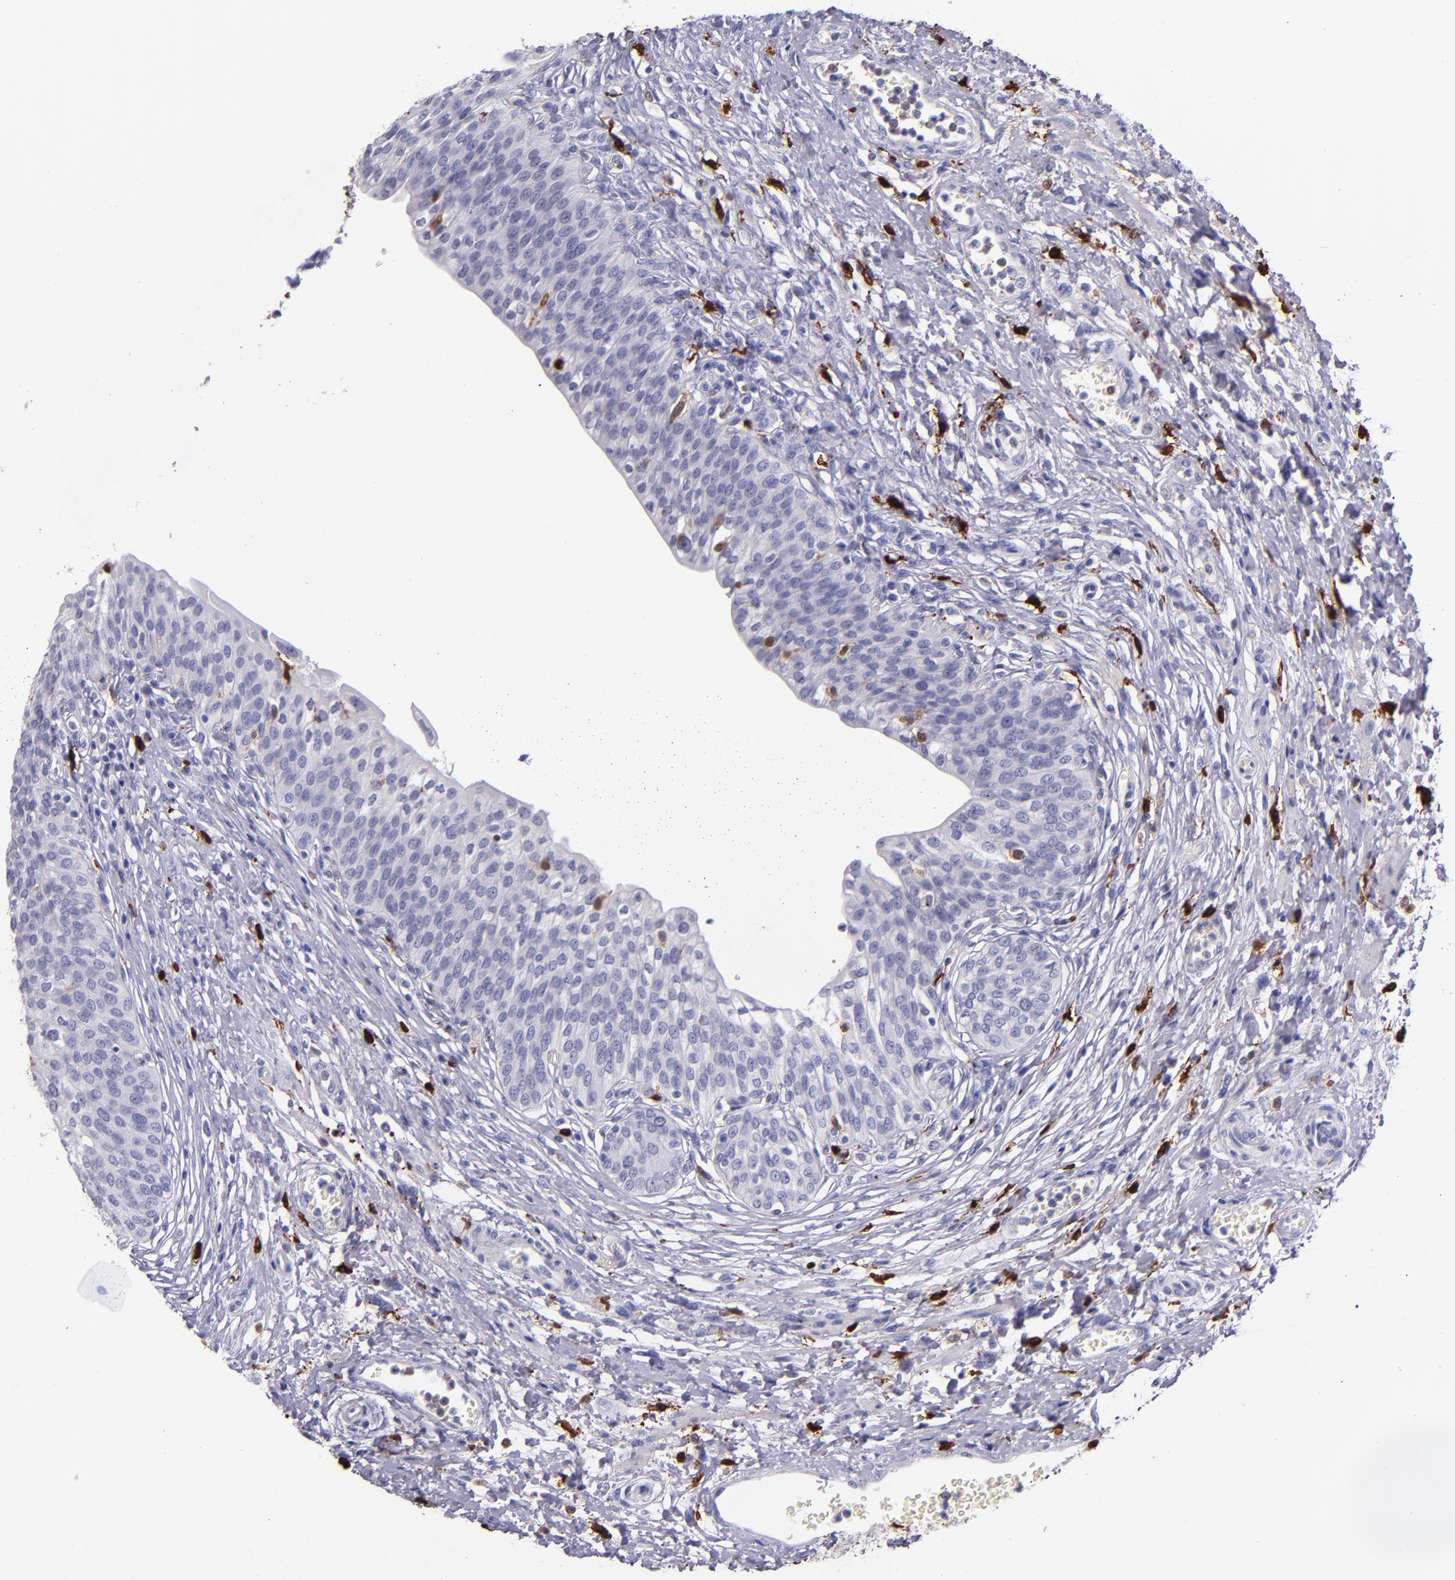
{"staining": {"intensity": "negative", "quantity": "none", "location": "none"}, "tissue": "urinary bladder", "cell_type": "Urothelial cells", "image_type": "normal", "snomed": [{"axis": "morphology", "description": "Normal tissue, NOS"}, {"axis": "topography", "description": "Smooth muscle"}, {"axis": "topography", "description": "Urinary bladder"}], "caption": "The image shows no significant expression in urothelial cells of urinary bladder. (DAB (3,3'-diaminobenzidine) immunohistochemistry, high magnification).", "gene": "F13A1", "patient": {"sex": "male", "age": 35}}